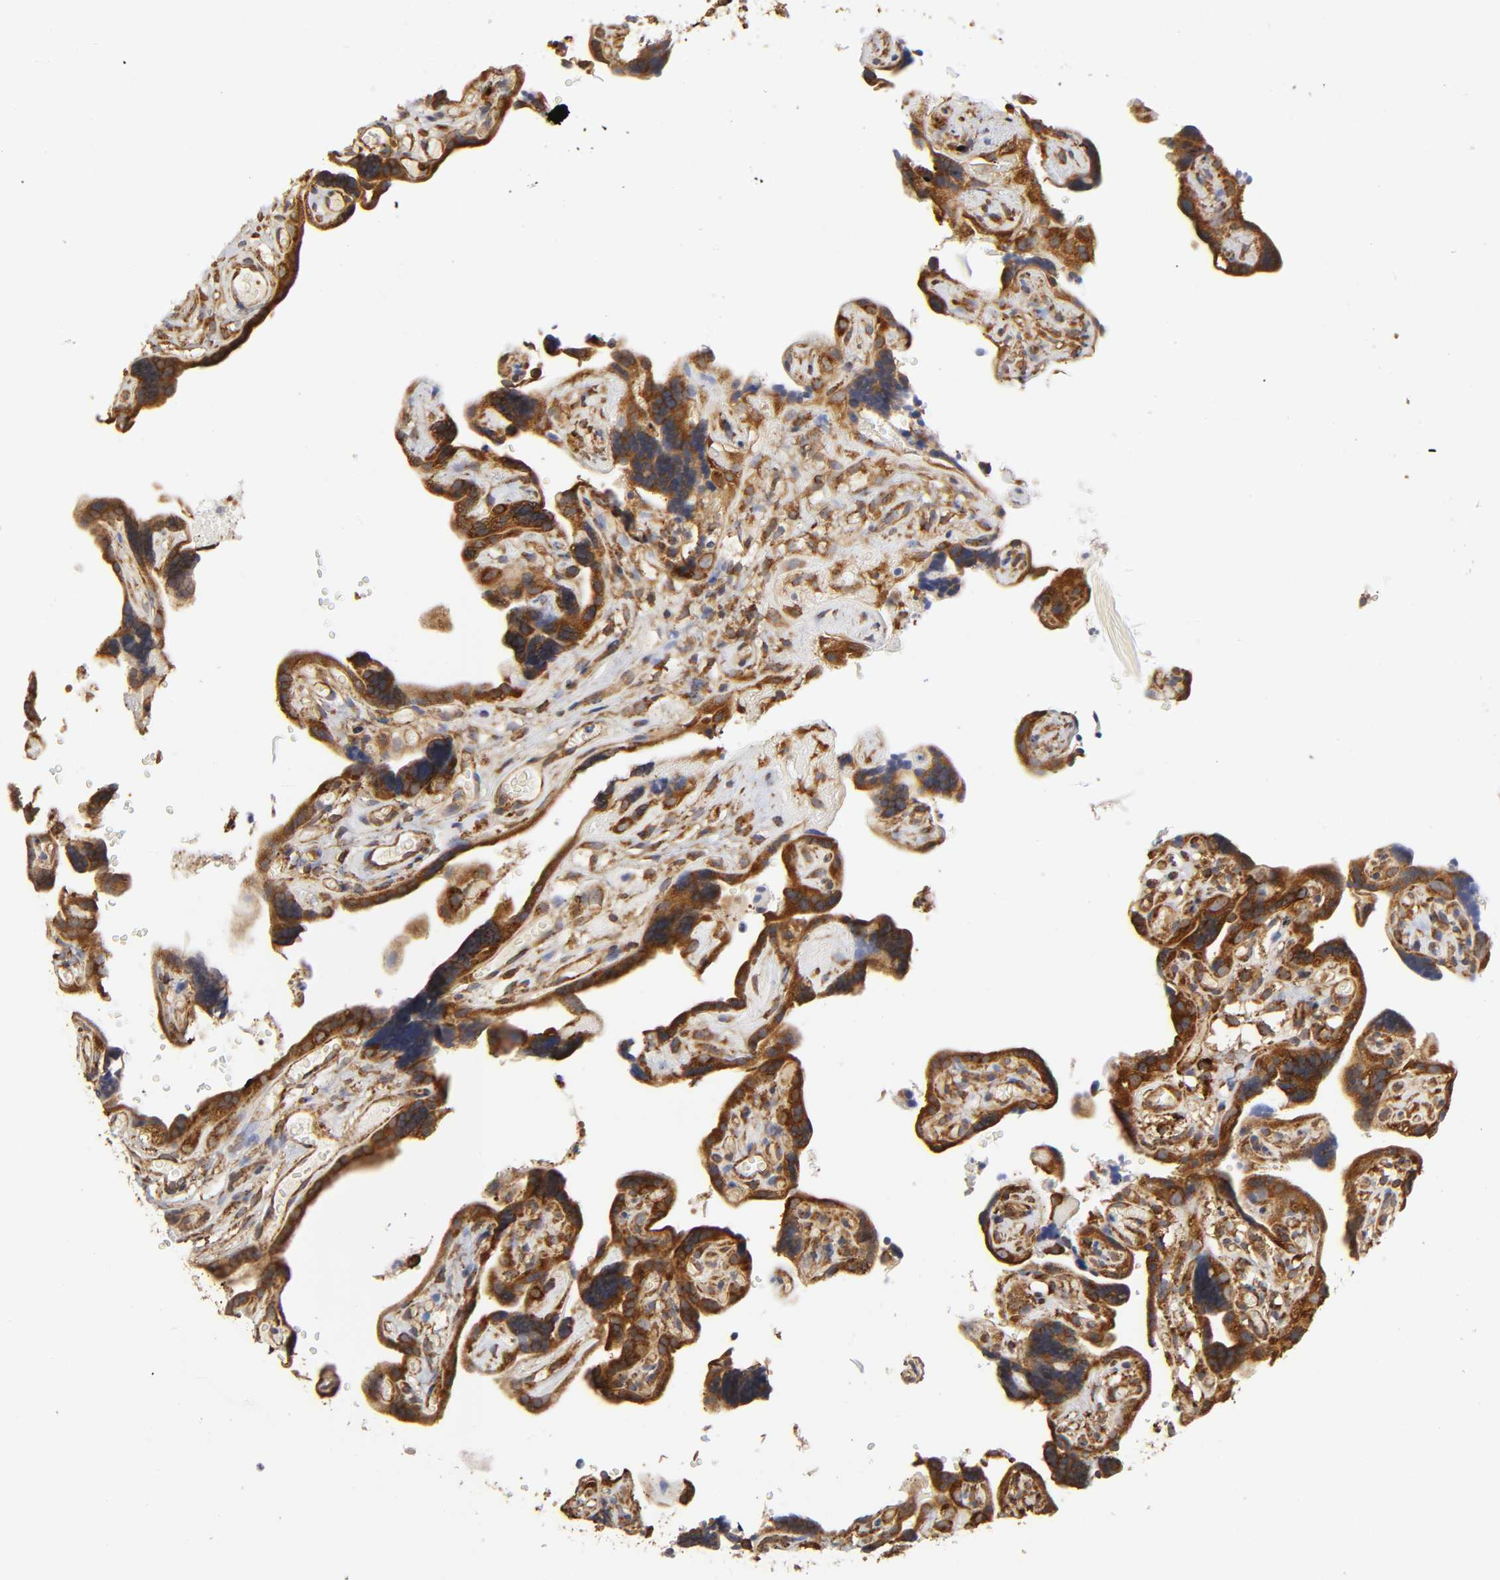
{"staining": {"intensity": "strong", "quantity": ">75%", "location": "cytoplasmic/membranous"}, "tissue": "placenta", "cell_type": "Decidual cells", "image_type": "normal", "snomed": [{"axis": "morphology", "description": "Normal tissue, NOS"}, {"axis": "topography", "description": "Placenta"}], "caption": "DAB immunohistochemical staining of benign placenta reveals strong cytoplasmic/membranous protein expression in about >75% of decidual cells. The staining is performed using DAB (3,3'-diaminobenzidine) brown chromogen to label protein expression. The nuclei are counter-stained blue using hematoxylin.", "gene": "RPL14", "patient": {"sex": "female", "age": 30}}